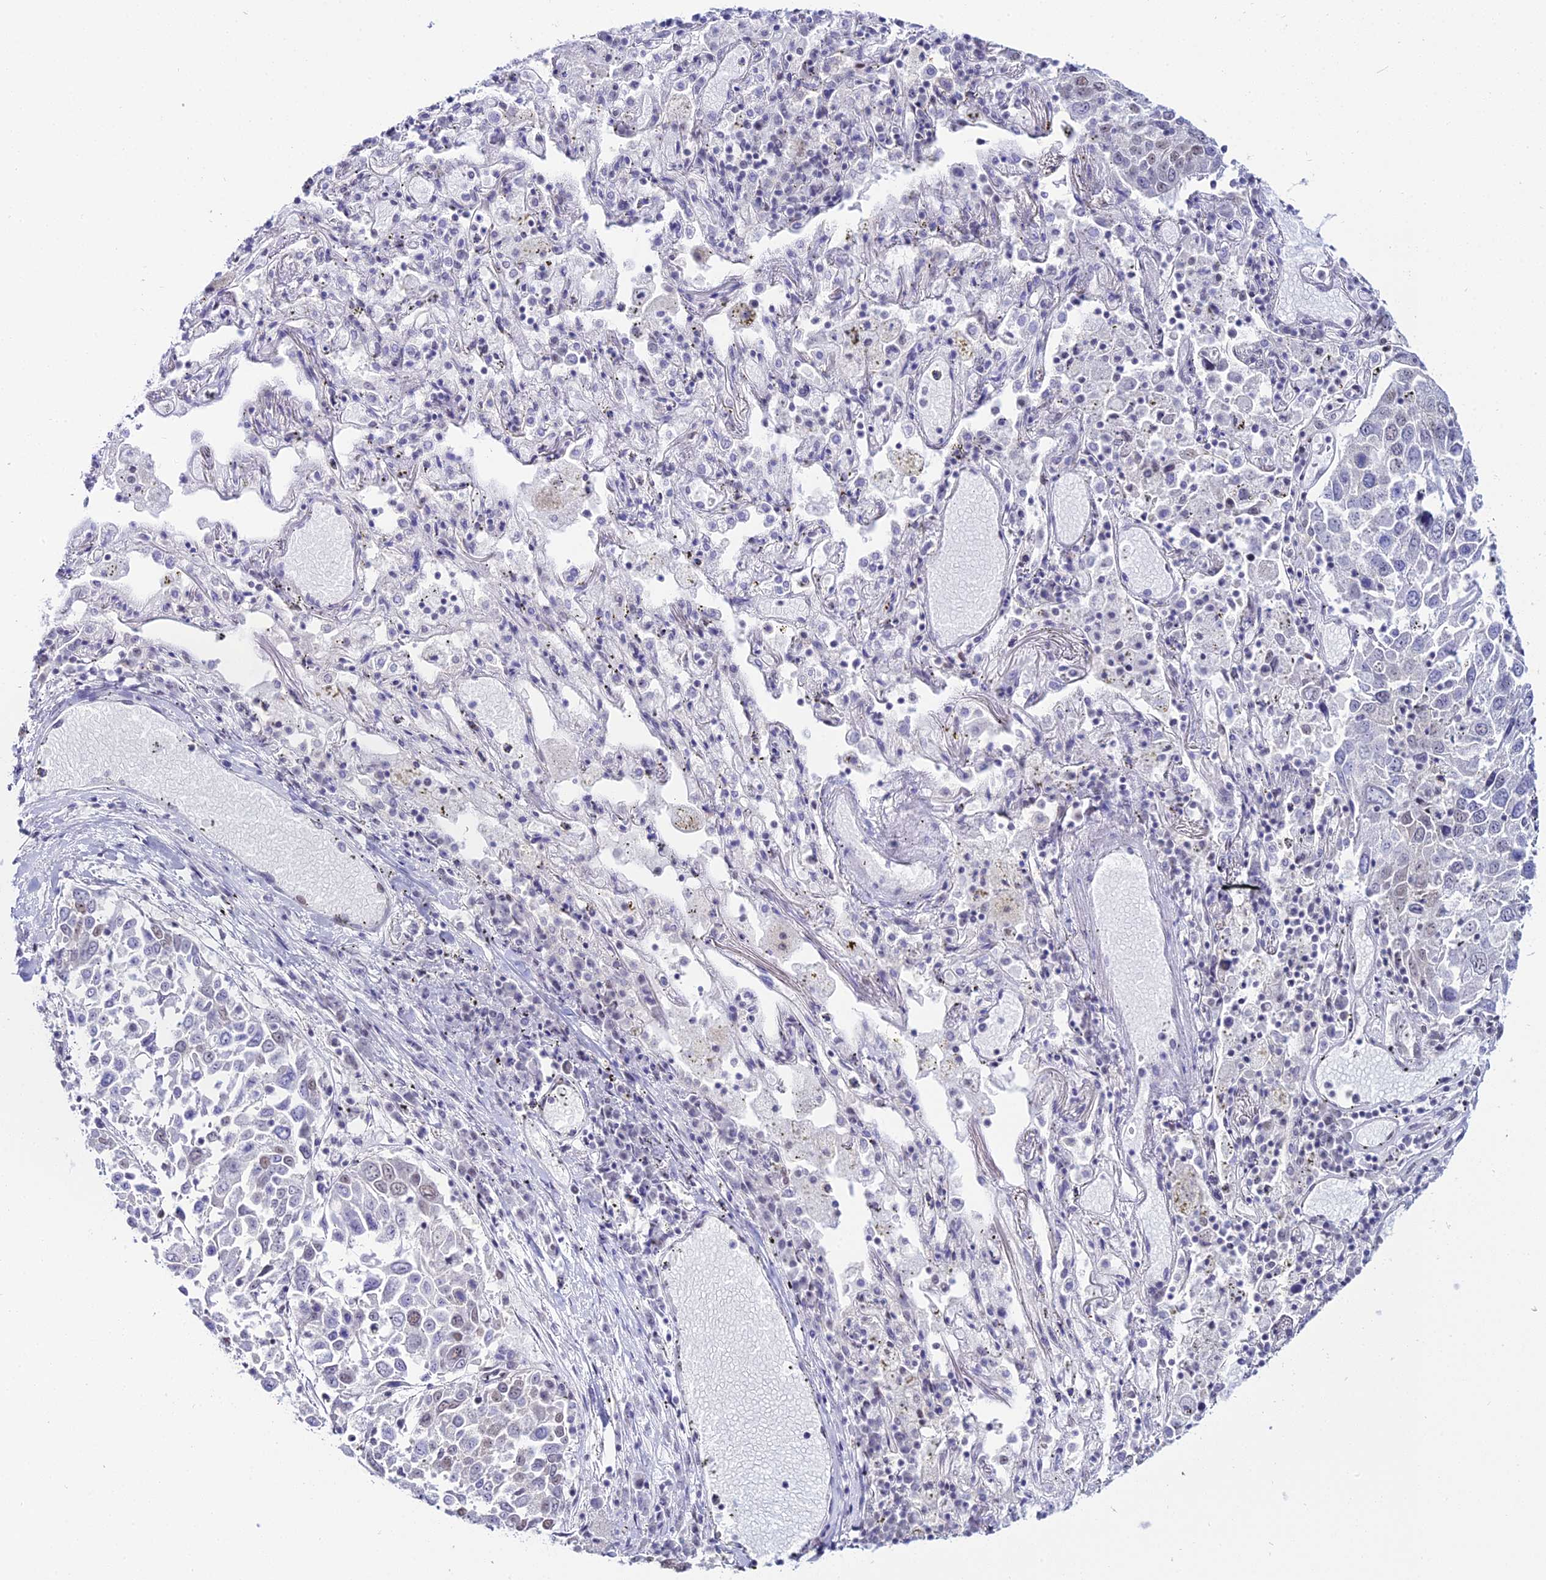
{"staining": {"intensity": "negative", "quantity": "none", "location": "none"}, "tissue": "lung cancer", "cell_type": "Tumor cells", "image_type": "cancer", "snomed": [{"axis": "morphology", "description": "Squamous cell carcinoma, NOS"}, {"axis": "topography", "description": "Lung"}], "caption": "High power microscopy micrograph of an immunohistochemistry photomicrograph of lung squamous cell carcinoma, revealing no significant positivity in tumor cells.", "gene": "RBM12", "patient": {"sex": "male", "age": 65}}